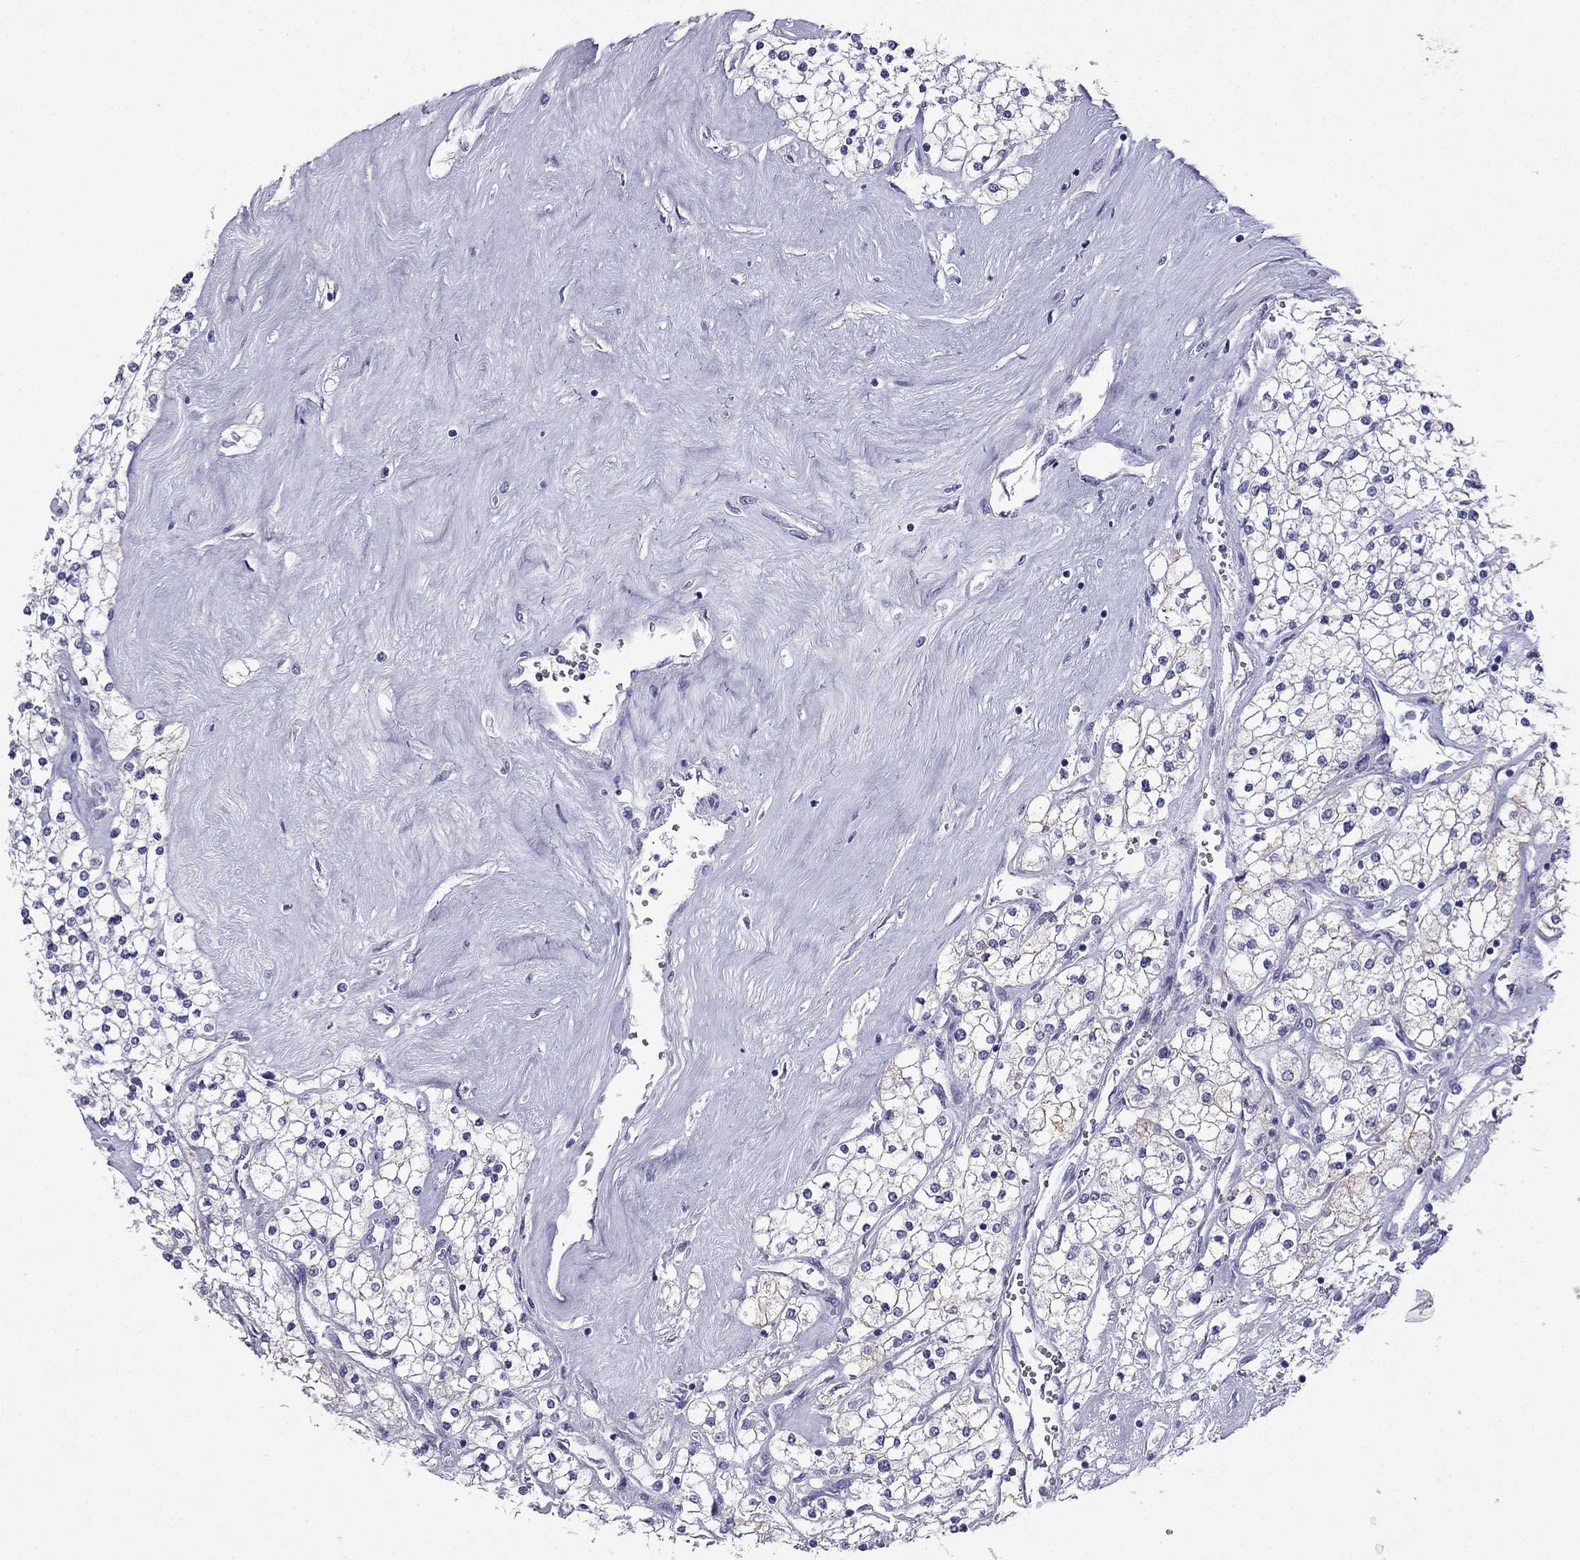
{"staining": {"intensity": "weak", "quantity": "<25%", "location": "cytoplasmic/membranous"}, "tissue": "renal cancer", "cell_type": "Tumor cells", "image_type": "cancer", "snomed": [{"axis": "morphology", "description": "Adenocarcinoma, NOS"}, {"axis": "topography", "description": "Kidney"}], "caption": "Photomicrograph shows no protein staining in tumor cells of renal adenocarcinoma tissue.", "gene": "GJA8", "patient": {"sex": "male", "age": 80}}